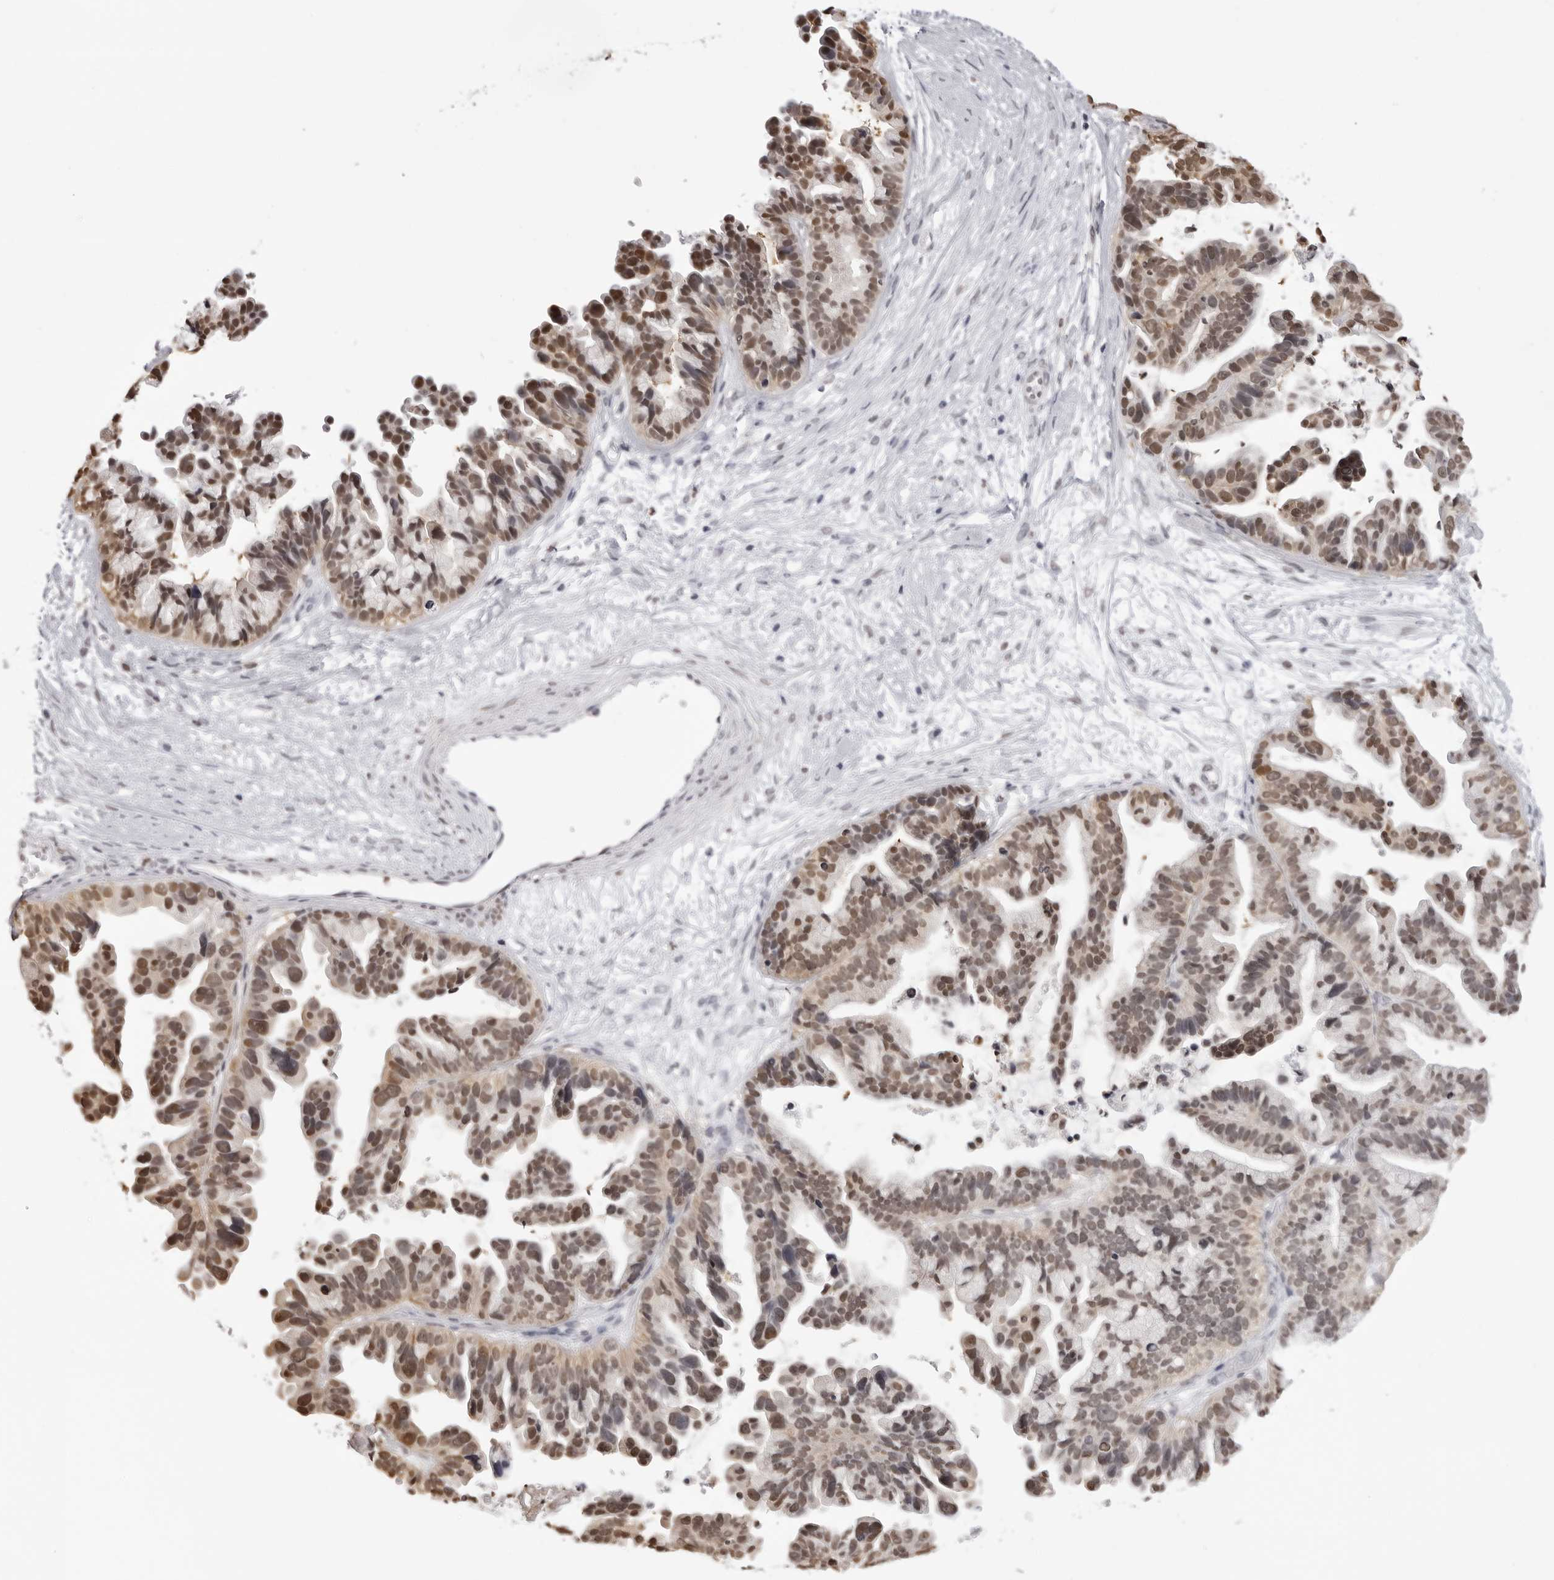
{"staining": {"intensity": "moderate", "quantity": ">75%", "location": "nuclear"}, "tissue": "ovarian cancer", "cell_type": "Tumor cells", "image_type": "cancer", "snomed": [{"axis": "morphology", "description": "Cystadenocarcinoma, serous, NOS"}, {"axis": "topography", "description": "Ovary"}], "caption": "This image demonstrates IHC staining of human ovarian cancer, with medium moderate nuclear expression in approximately >75% of tumor cells.", "gene": "HSPA4", "patient": {"sex": "female", "age": 56}}